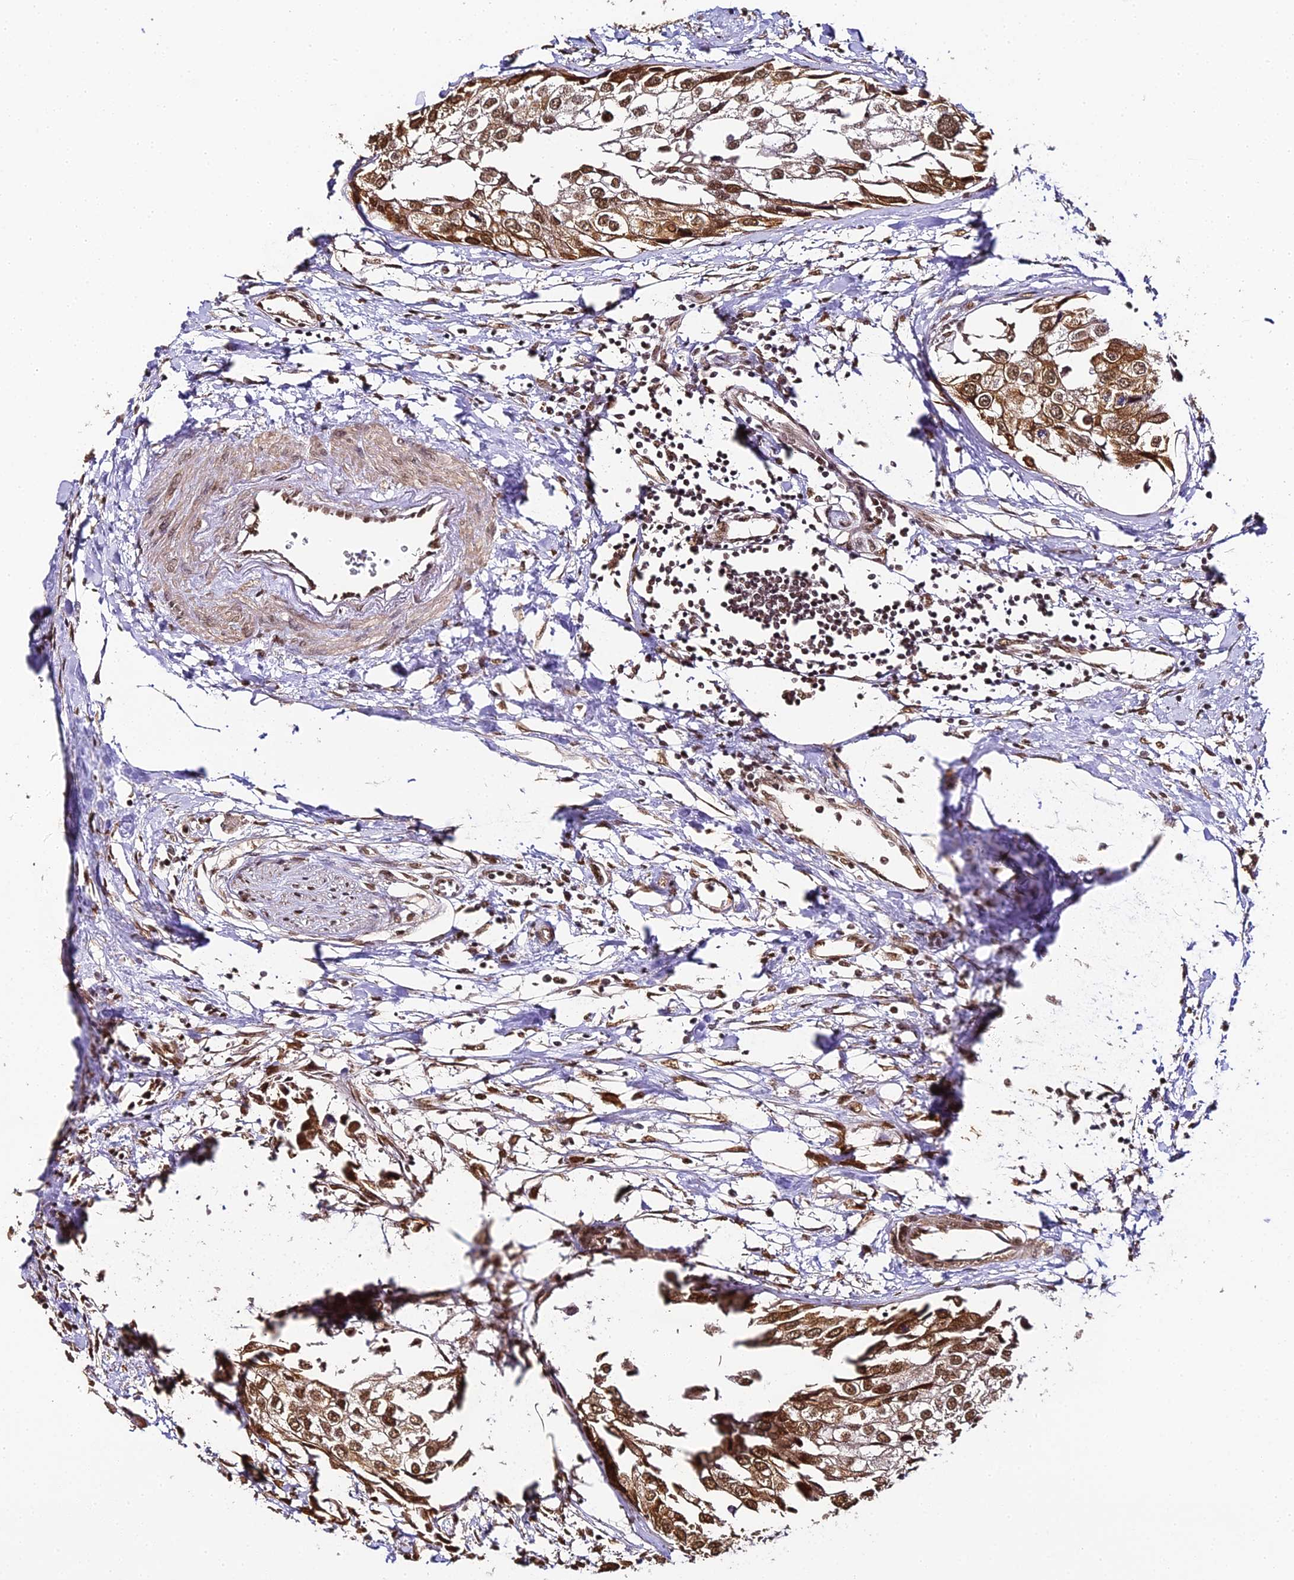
{"staining": {"intensity": "strong", "quantity": ">75%", "location": "cytoplasmic/membranous,nuclear"}, "tissue": "urothelial cancer", "cell_type": "Tumor cells", "image_type": "cancer", "snomed": [{"axis": "morphology", "description": "Urothelial carcinoma, High grade"}, {"axis": "topography", "description": "Urinary bladder"}], "caption": "Human urothelial carcinoma (high-grade) stained with a brown dye shows strong cytoplasmic/membranous and nuclear positive staining in approximately >75% of tumor cells.", "gene": "HNRNPA1", "patient": {"sex": "male", "age": 64}}